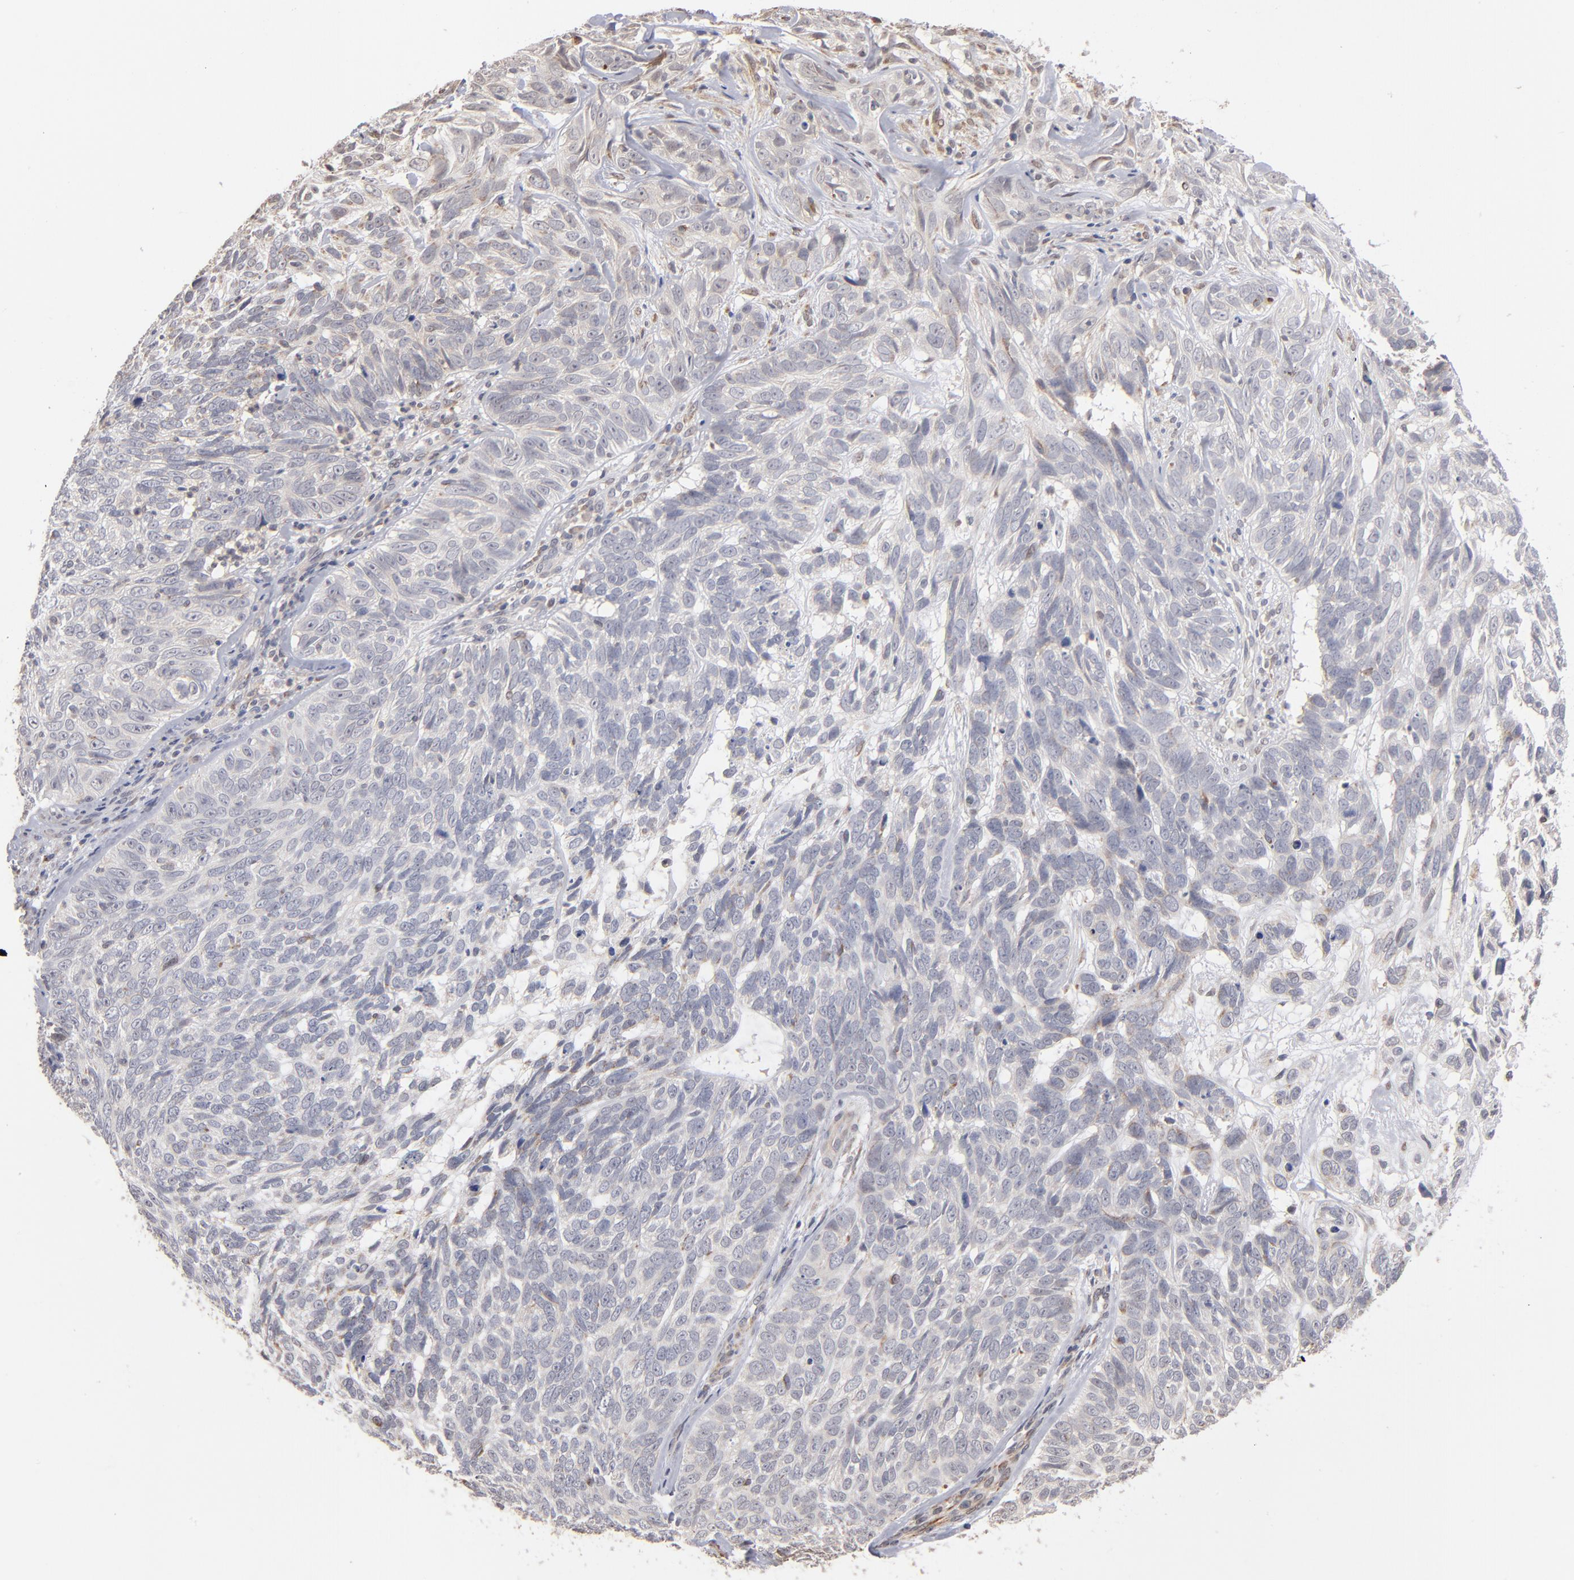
{"staining": {"intensity": "weak", "quantity": "<25%", "location": "cytoplasmic/membranous"}, "tissue": "skin cancer", "cell_type": "Tumor cells", "image_type": "cancer", "snomed": [{"axis": "morphology", "description": "Basal cell carcinoma"}, {"axis": "topography", "description": "Skin"}], "caption": "DAB (3,3'-diaminobenzidine) immunohistochemical staining of human basal cell carcinoma (skin) exhibits no significant positivity in tumor cells.", "gene": "MIPOL1", "patient": {"sex": "male", "age": 72}}